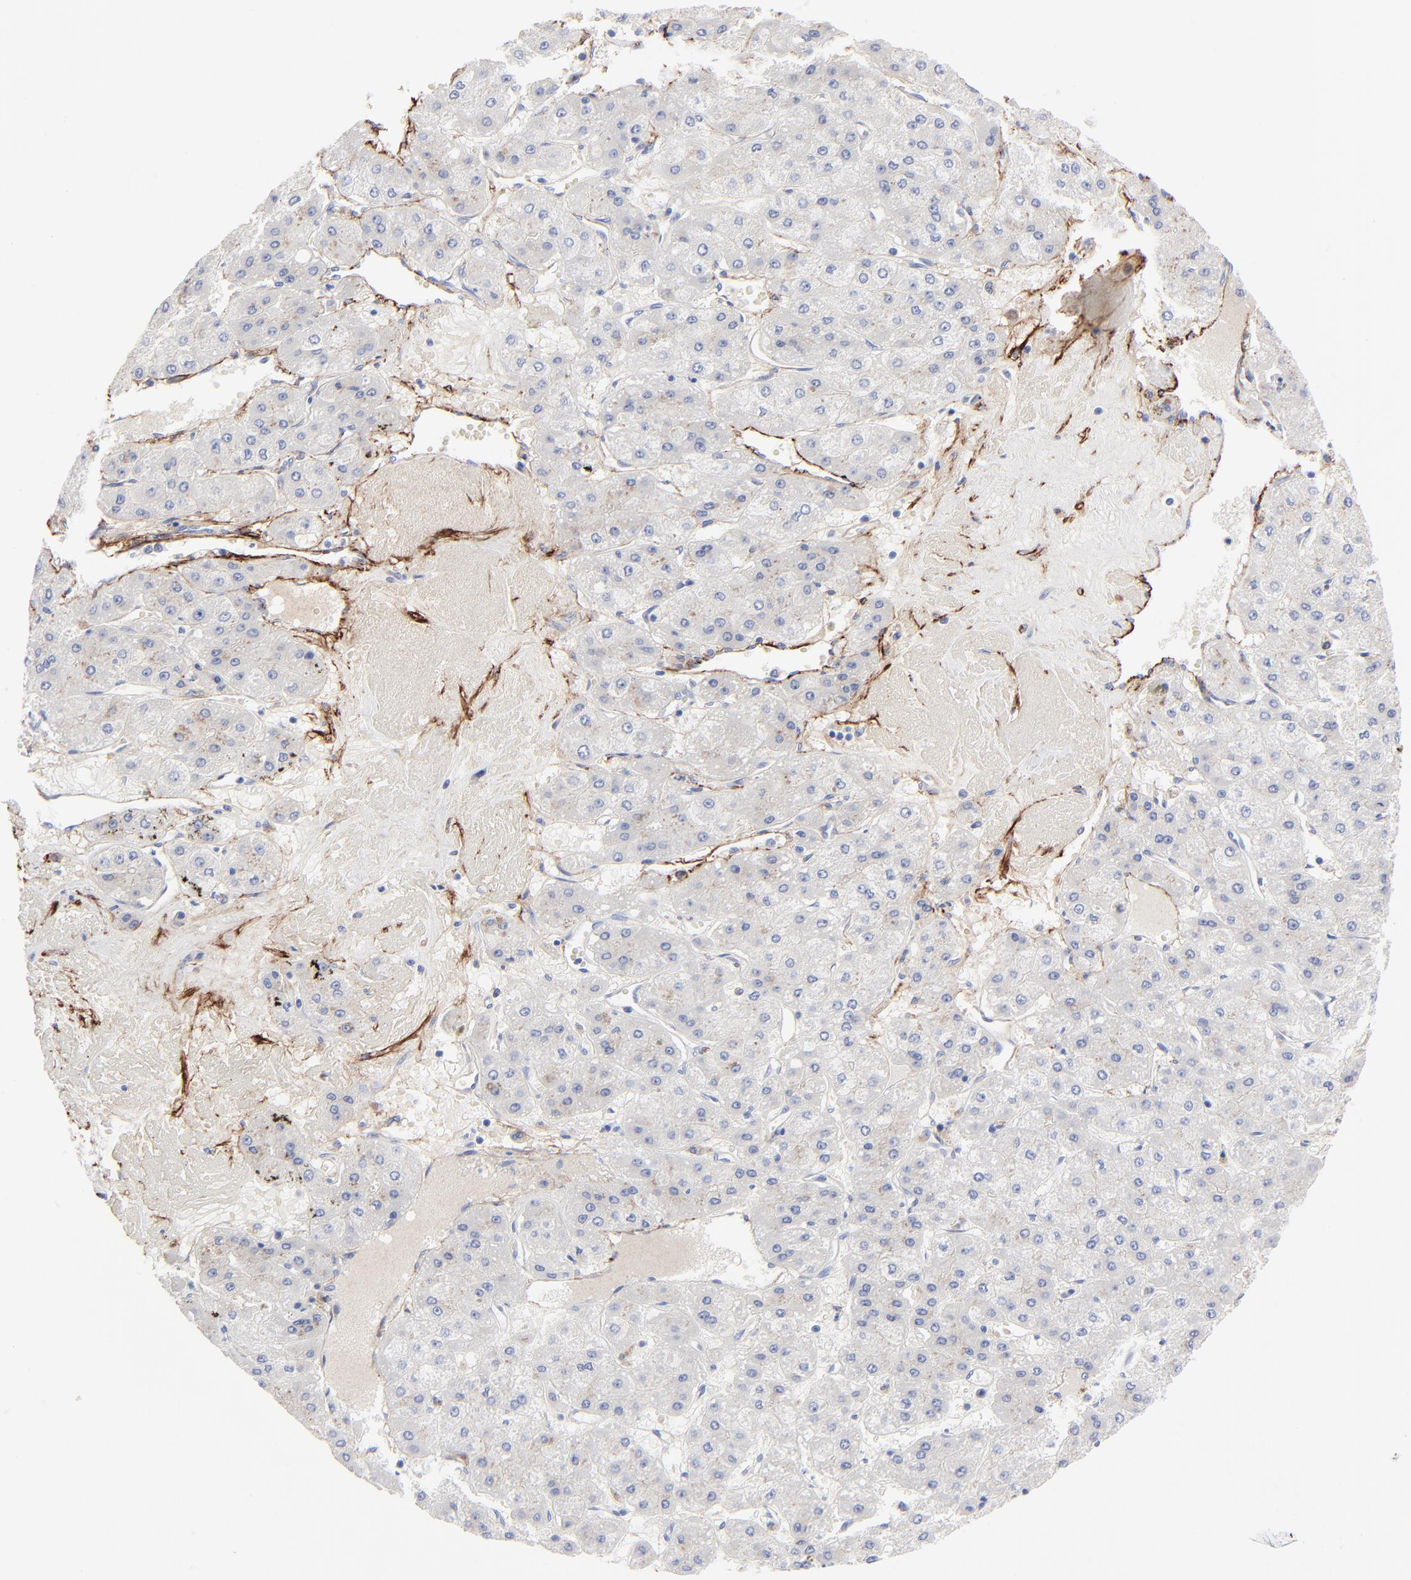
{"staining": {"intensity": "negative", "quantity": "none", "location": "none"}, "tissue": "liver cancer", "cell_type": "Tumor cells", "image_type": "cancer", "snomed": [{"axis": "morphology", "description": "Carcinoma, Hepatocellular, NOS"}, {"axis": "topography", "description": "Liver"}], "caption": "Image shows no protein staining in tumor cells of hepatocellular carcinoma (liver) tissue.", "gene": "FBLN2", "patient": {"sex": "female", "age": 52}}